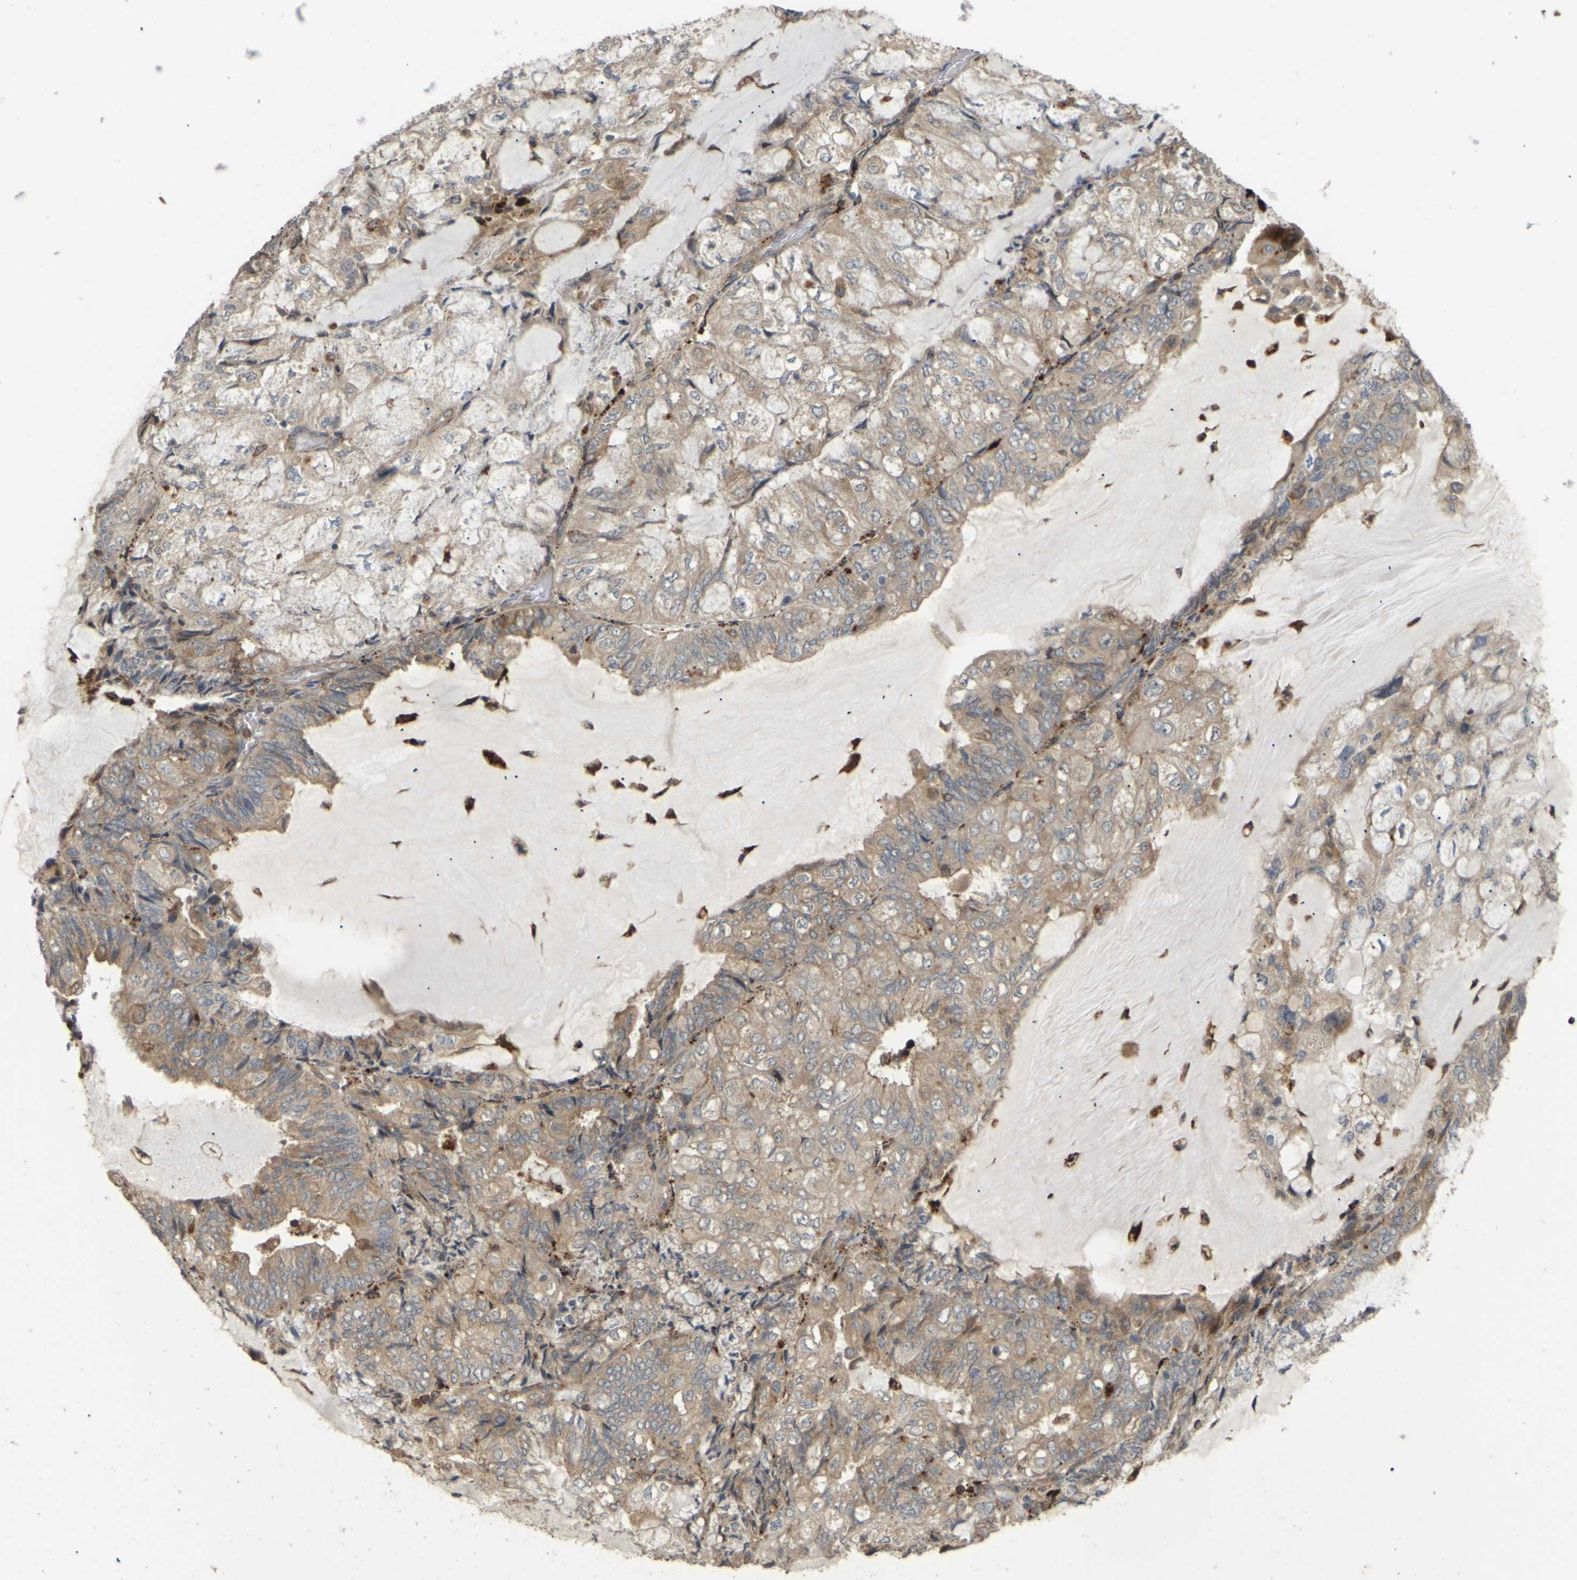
{"staining": {"intensity": "weak", "quantity": ">75%", "location": "cytoplasmic/membranous"}, "tissue": "endometrial cancer", "cell_type": "Tumor cells", "image_type": "cancer", "snomed": [{"axis": "morphology", "description": "Adenocarcinoma, NOS"}, {"axis": "topography", "description": "Endometrium"}], "caption": "A high-resolution image shows immunohistochemistry (IHC) staining of endometrial adenocarcinoma, which displays weak cytoplasmic/membranous staining in about >75% of tumor cells.", "gene": "KSR1", "patient": {"sex": "female", "age": 81}}